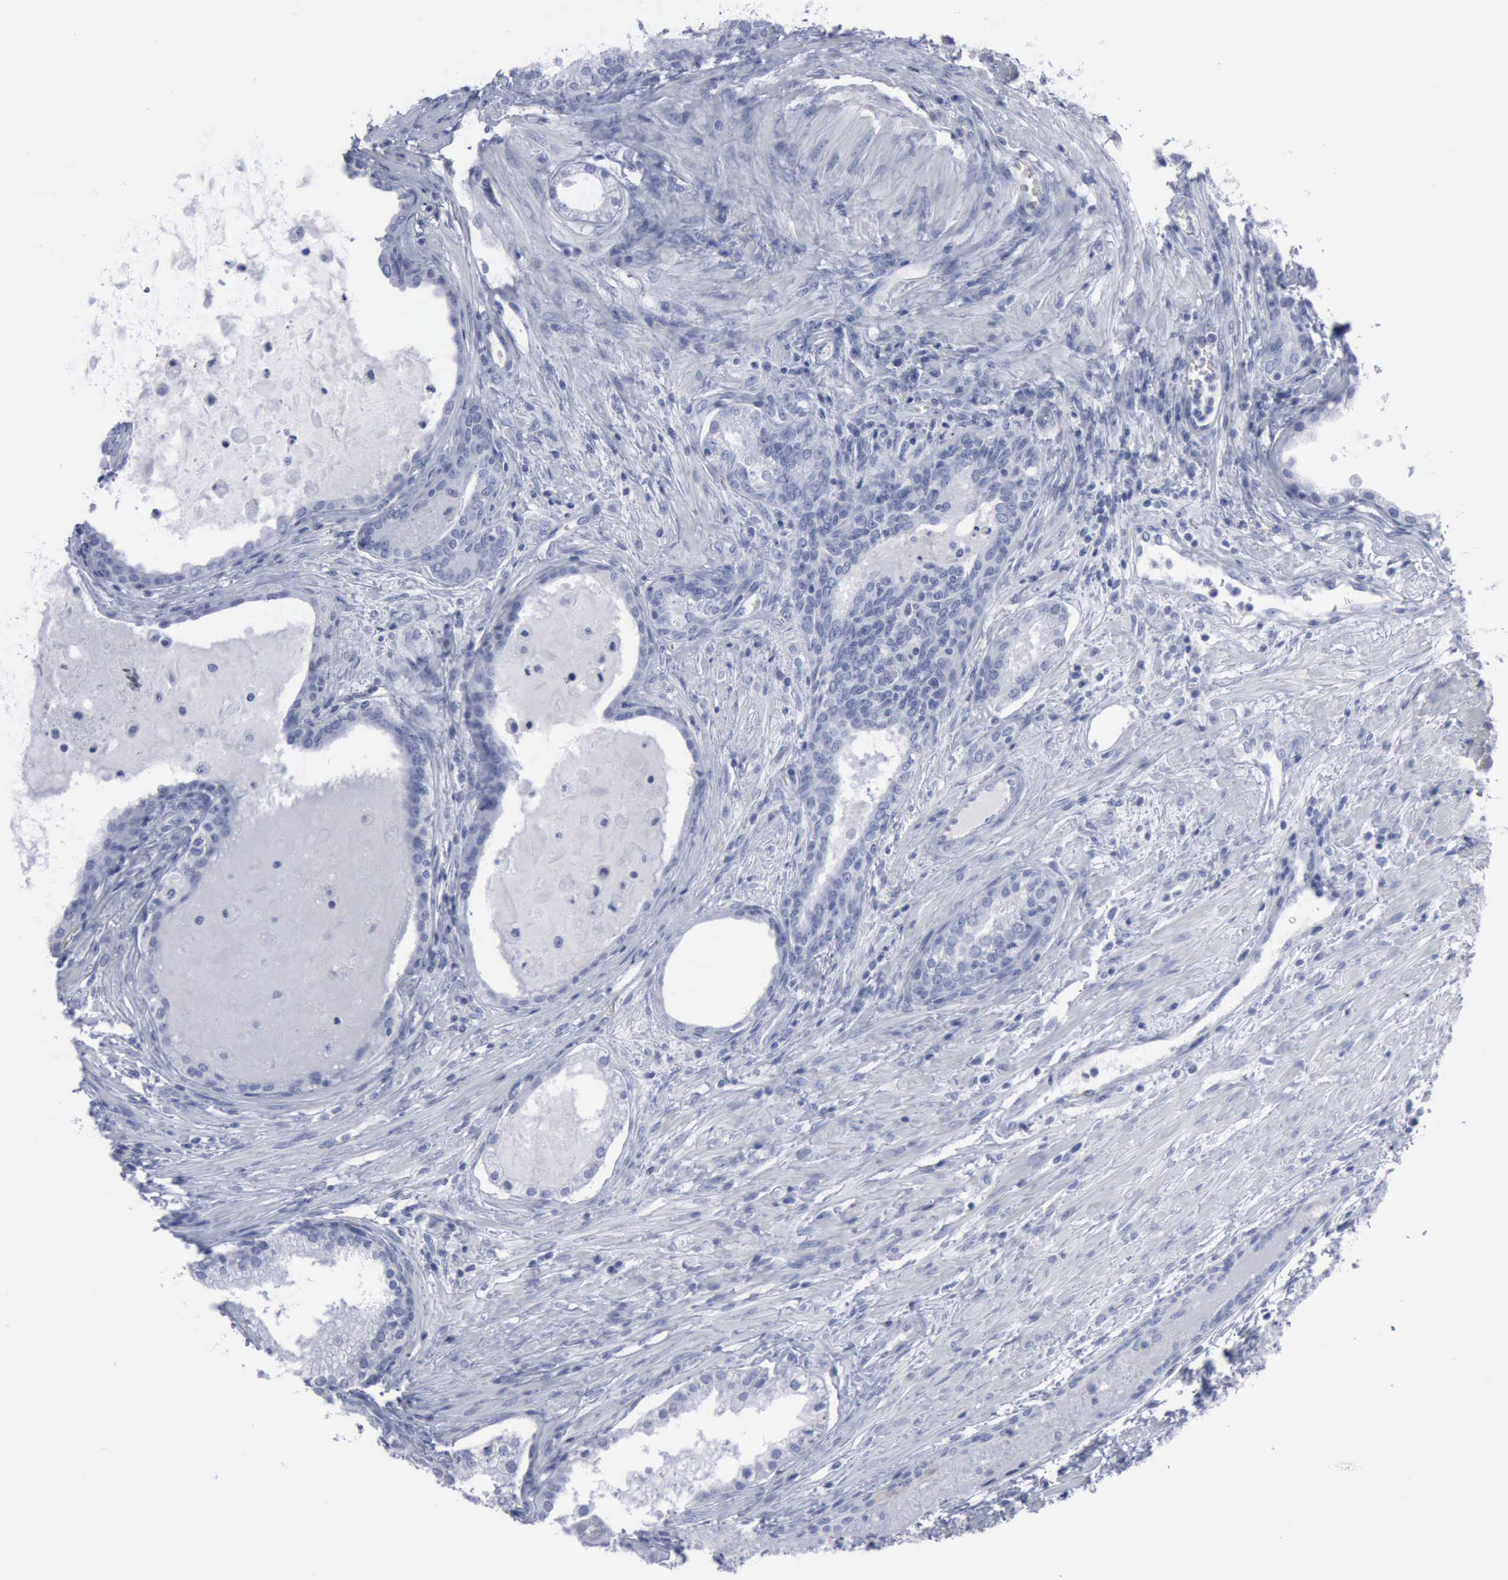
{"staining": {"intensity": "negative", "quantity": "none", "location": "none"}, "tissue": "prostate cancer", "cell_type": "Tumor cells", "image_type": "cancer", "snomed": [{"axis": "morphology", "description": "Adenocarcinoma, Medium grade"}, {"axis": "topography", "description": "Prostate"}], "caption": "Human adenocarcinoma (medium-grade) (prostate) stained for a protein using immunohistochemistry shows no expression in tumor cells.", "gene": "VCAM1", "patient": {"sex": "male", "age": 70}}